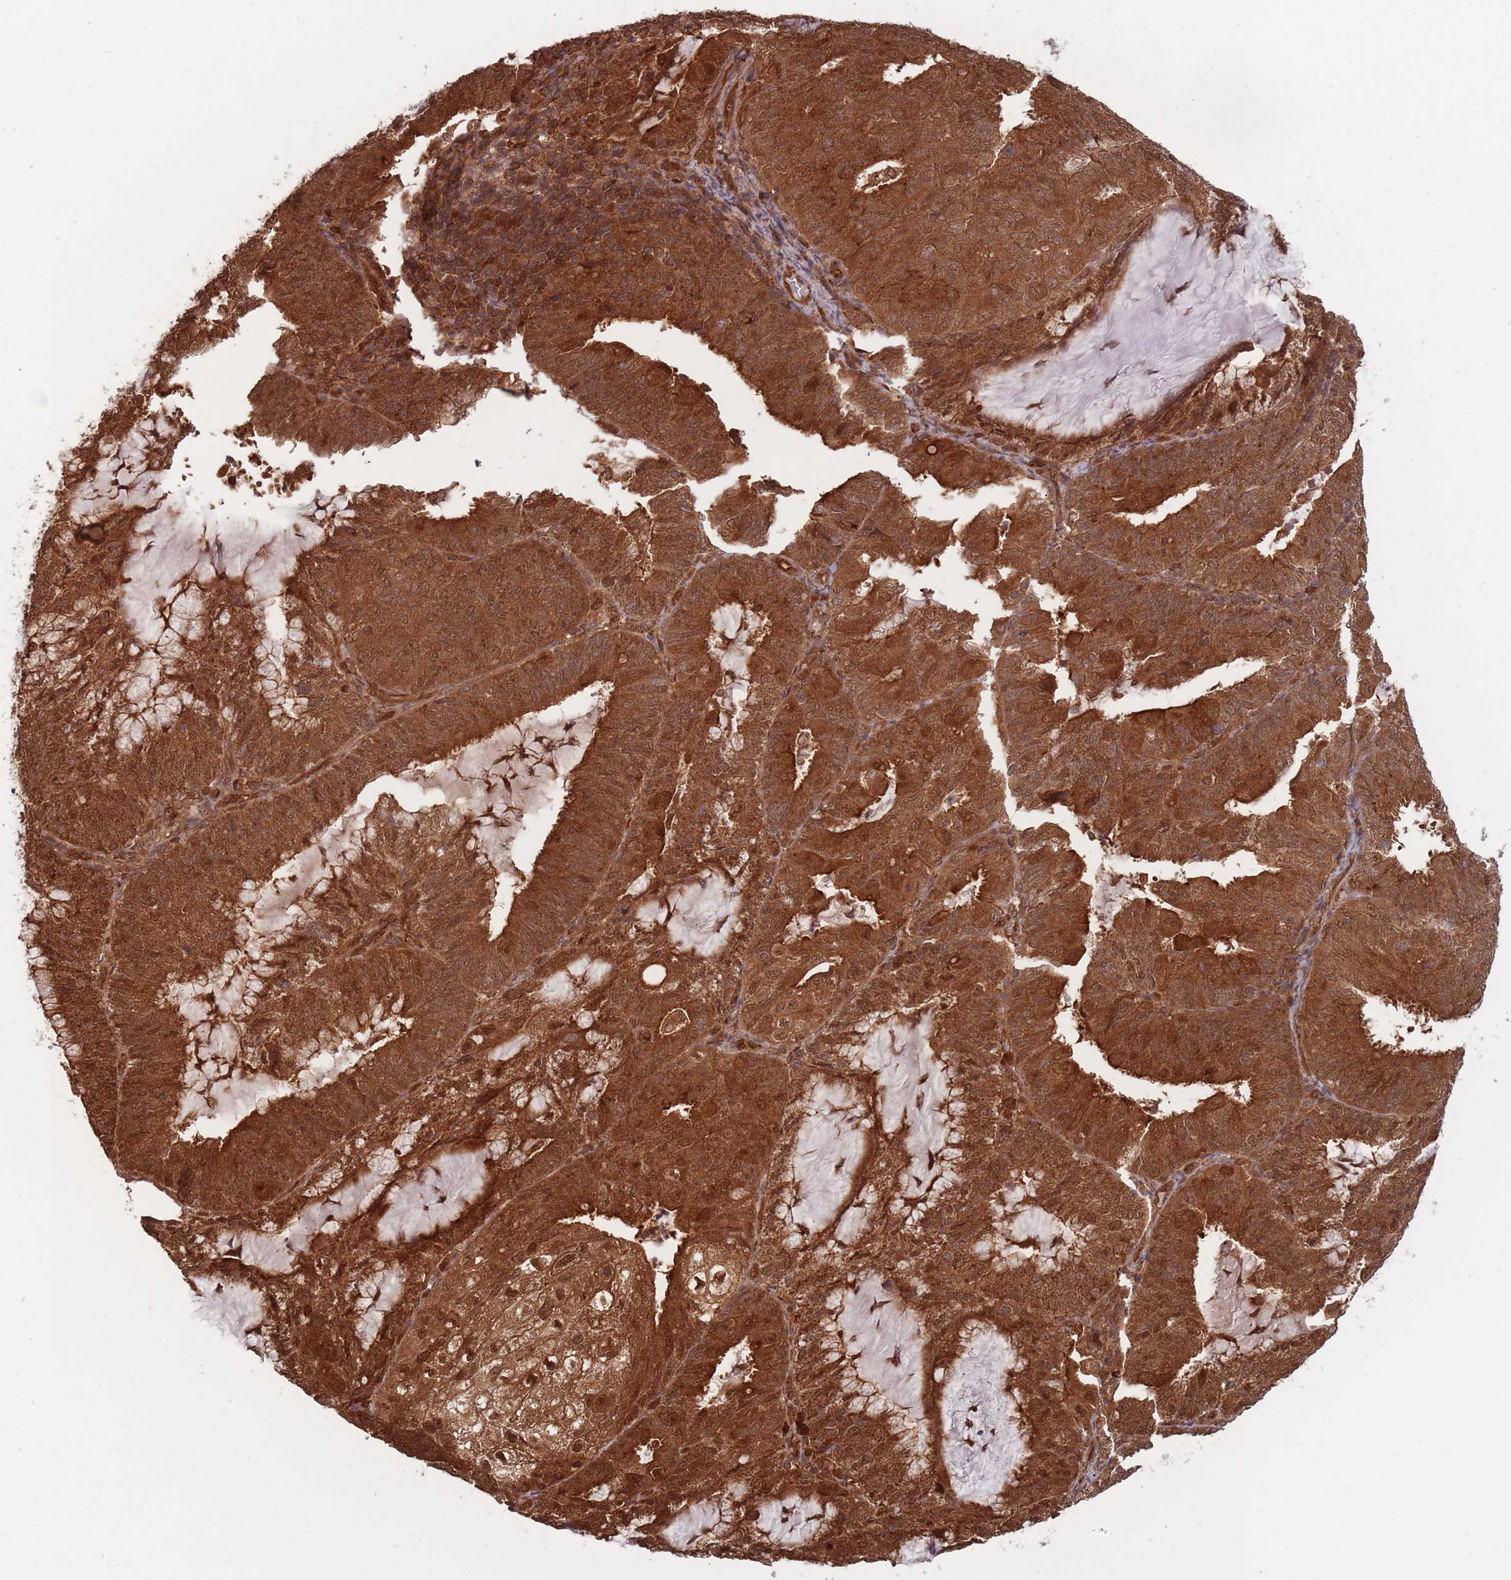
{"staining": {"intensity": "strong", "quantity": ">75%", "location": "cytoplasmic/membranous"}, "tissue": "endometrial cancer", "cell_type": "Tumor cells", "image_type": "cancer", "snomed": [{"axis": "morphology", "description": "Adenocarcinoma, NOS"}, {"axis": "topography", "description": "Endometrium"}], "caption": "Endometrial cancer (adenocarcinoma) stained with a brown dye shows strong cytoplasmic/membranous positive positivity in approximately >75% of tumor cells.", "gene": "PODXL2", "patient": {"sex": "female", "age": 81}}